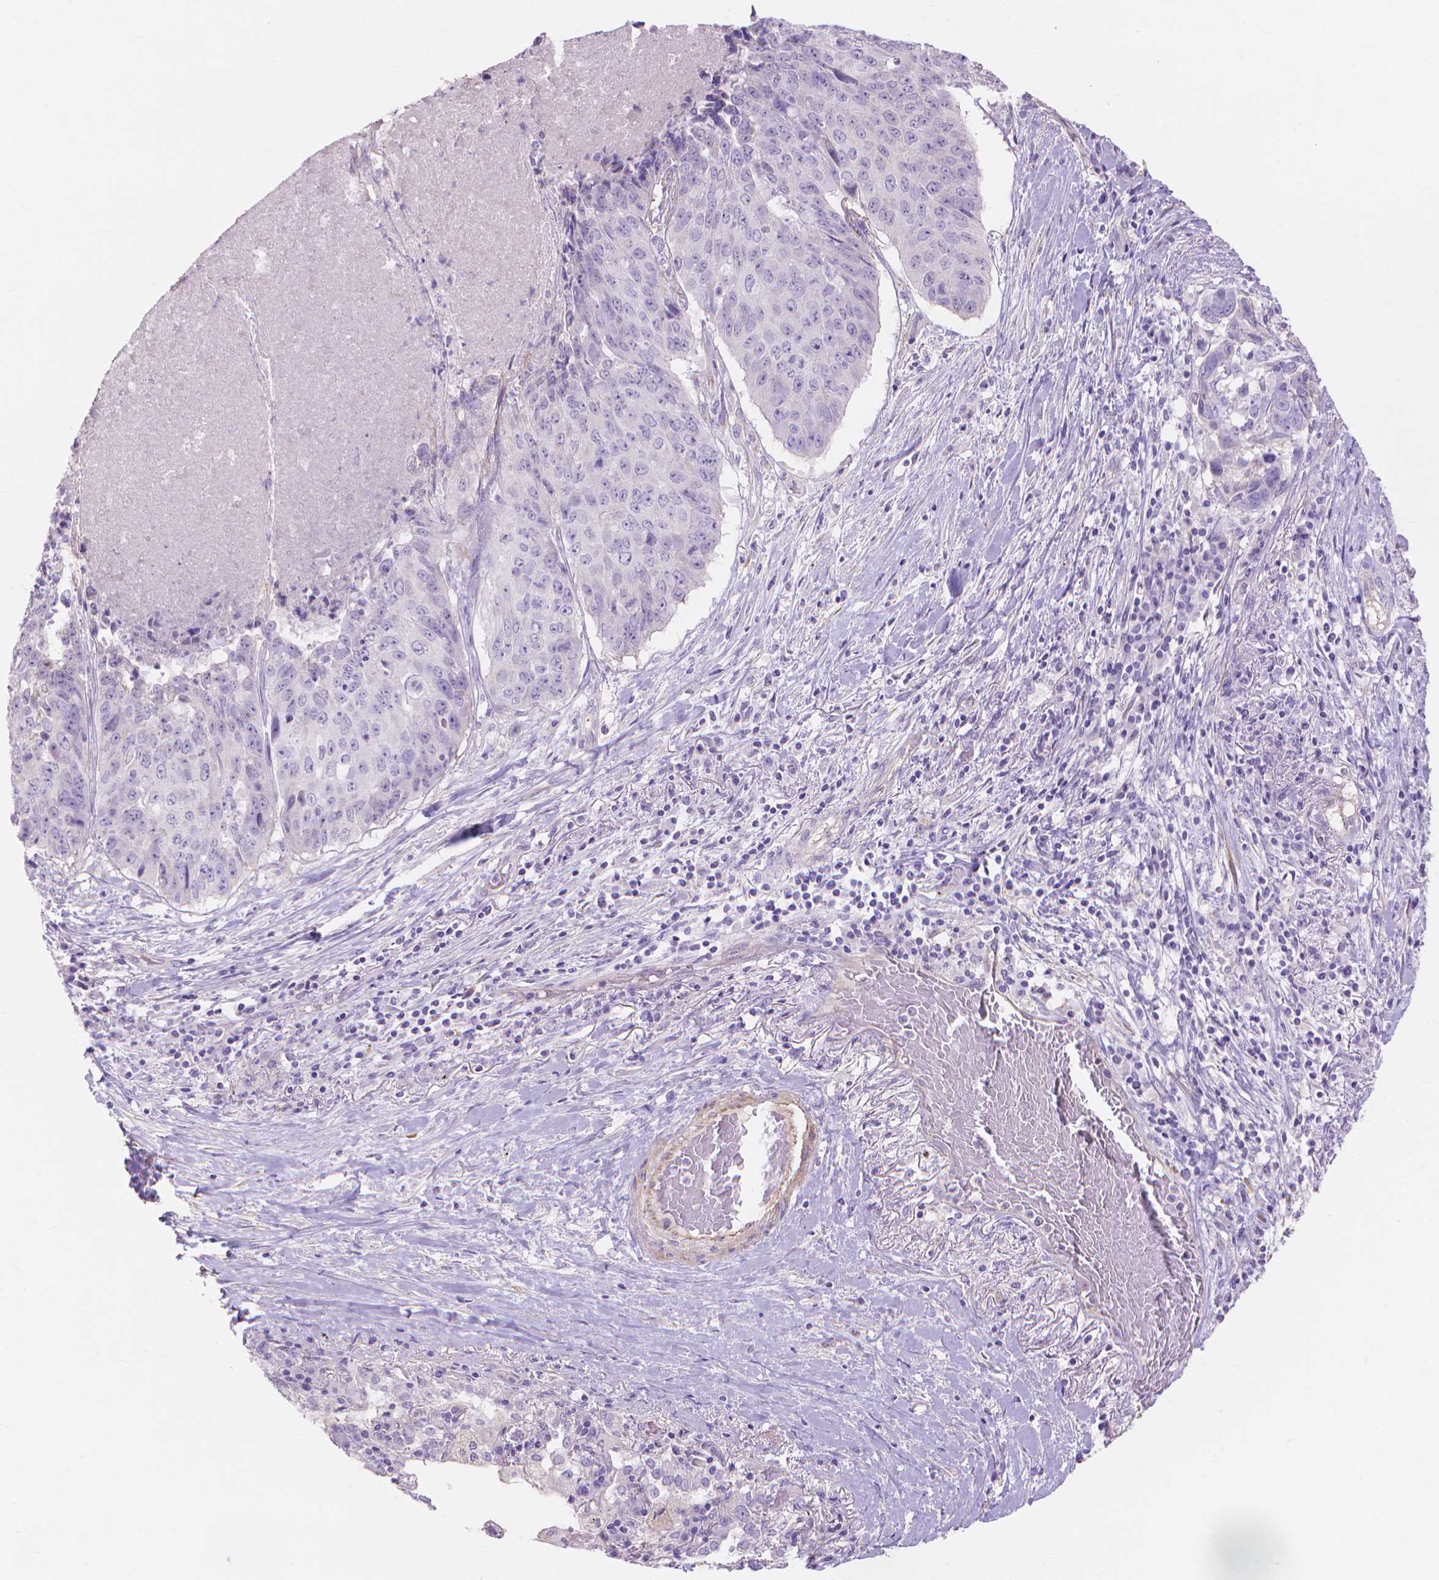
{"staining": {"intensity": "negative", "quantity": "none", "location": "none"}, "tissue": "lung cancer", "cell_type": "Tumor cells", "image_type": "cancer", "snomed": [{"axis": "morphology", "description": "Normal tissue, NOS"}, {"axis": "morphology", "description": "Squamous cell carcinoma, NOS"}, {"axis": "topography", "description": "Bronchus"}, {"axis": "topography", "description": "Lung"}], "caption": "IHC of lung cancer demonstrates no positivity in tumor cells. The staining was performed using DAB (3,3'-diaminobenzidine) to visualize the protein expression in brown, while the nuclei were stained in blue with hematoxylin (Magnification: 20x).", "gene": "MBLAC1", "patient": {"sex": "male", "age": 64}}